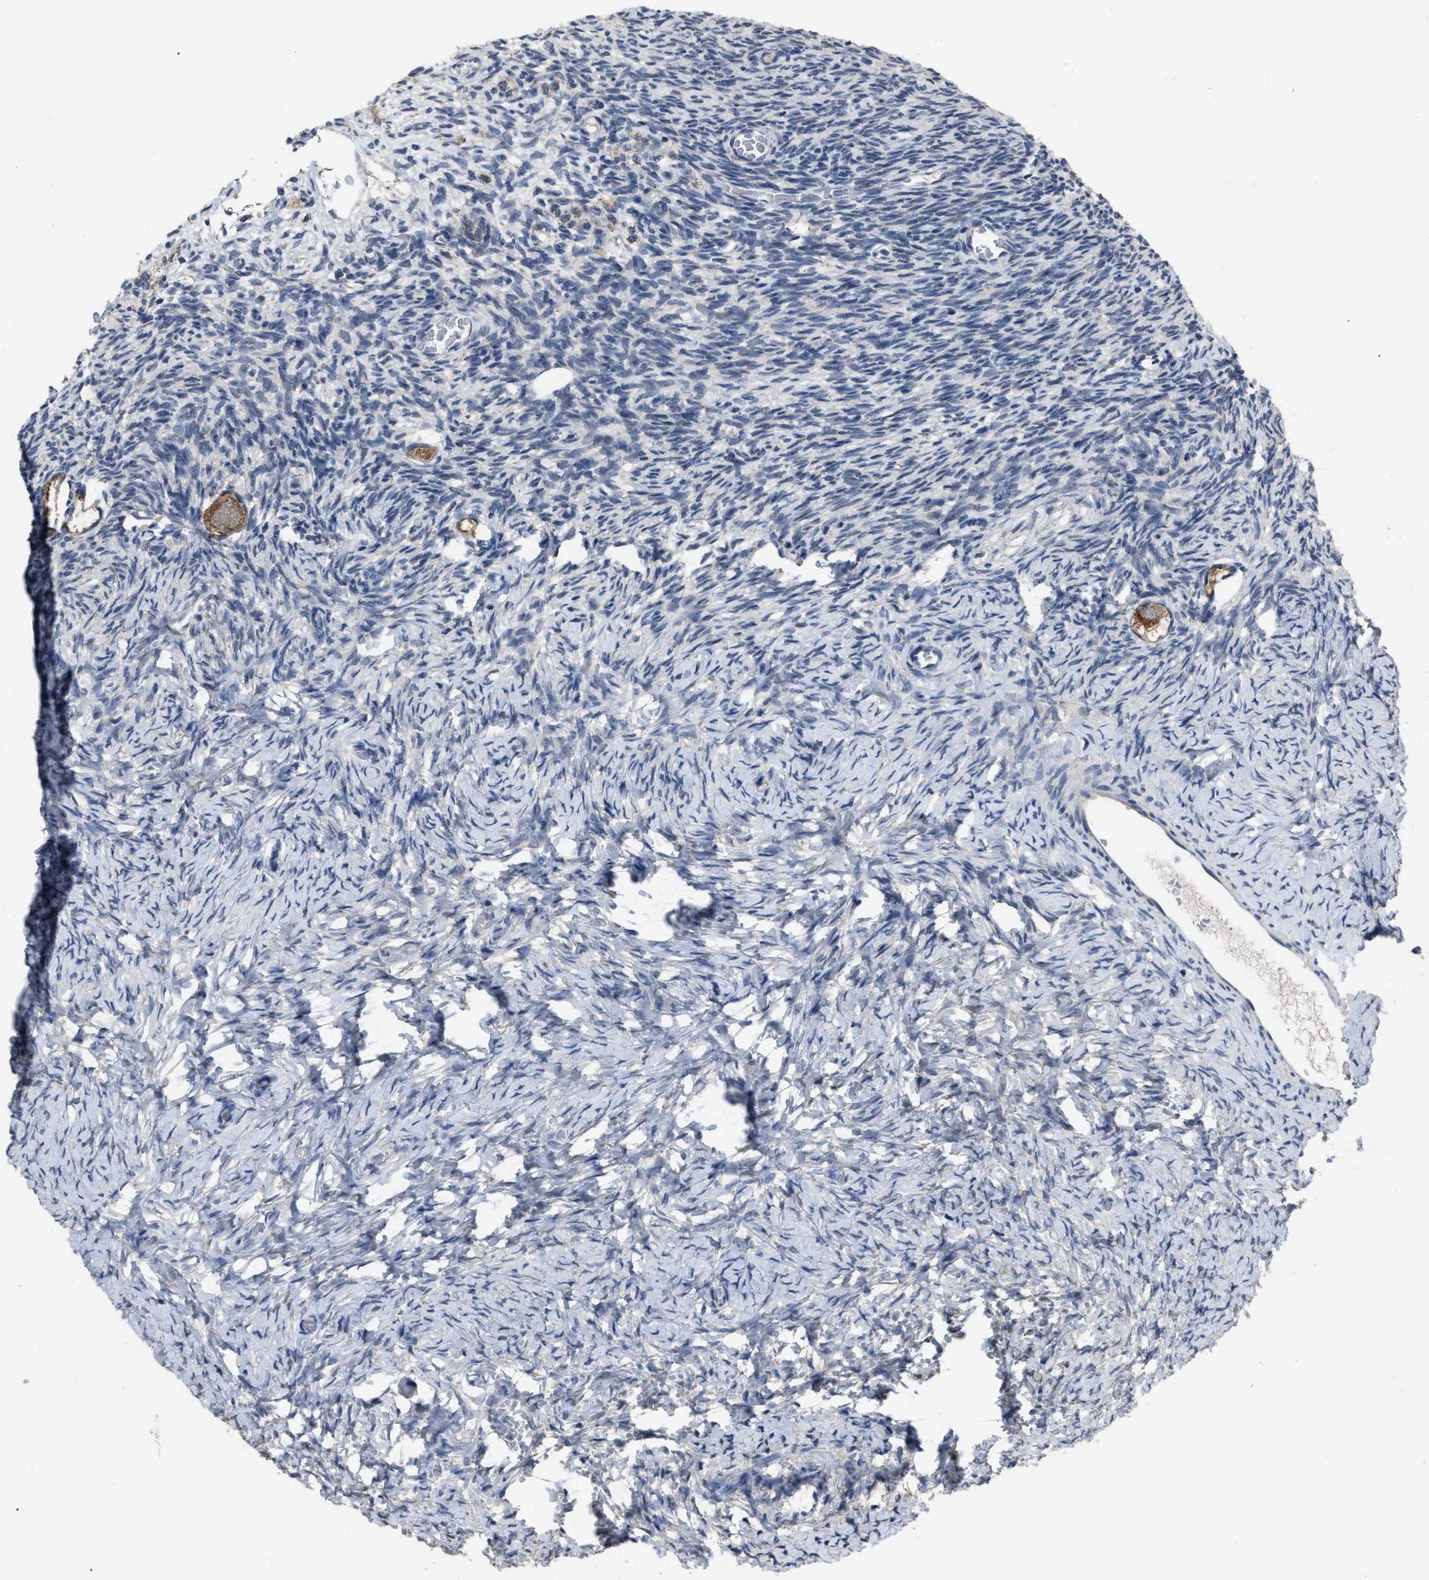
{"staining": {"intensity": "moderate", "quantity": ">75%", "location": "cytoplasmic/membranous"}, "tissue": "ovary", "cell_type": "Follicle cells", "image_type": "normal", "snomed": [{"axis": "morphology", "description": "Normal tissue, NOS"}, {"axis": "topography", "description": "Ovary"}], "caption": "DAB (3,3'-diaminobenzidine) immunohistochemical staining of normal ovary exhibits moderate cytoplasmic/membranous protein positivity in about >75% of follicle cells.", "gene": "DDX56", "patient": {"sex": "female", "age": 27}}